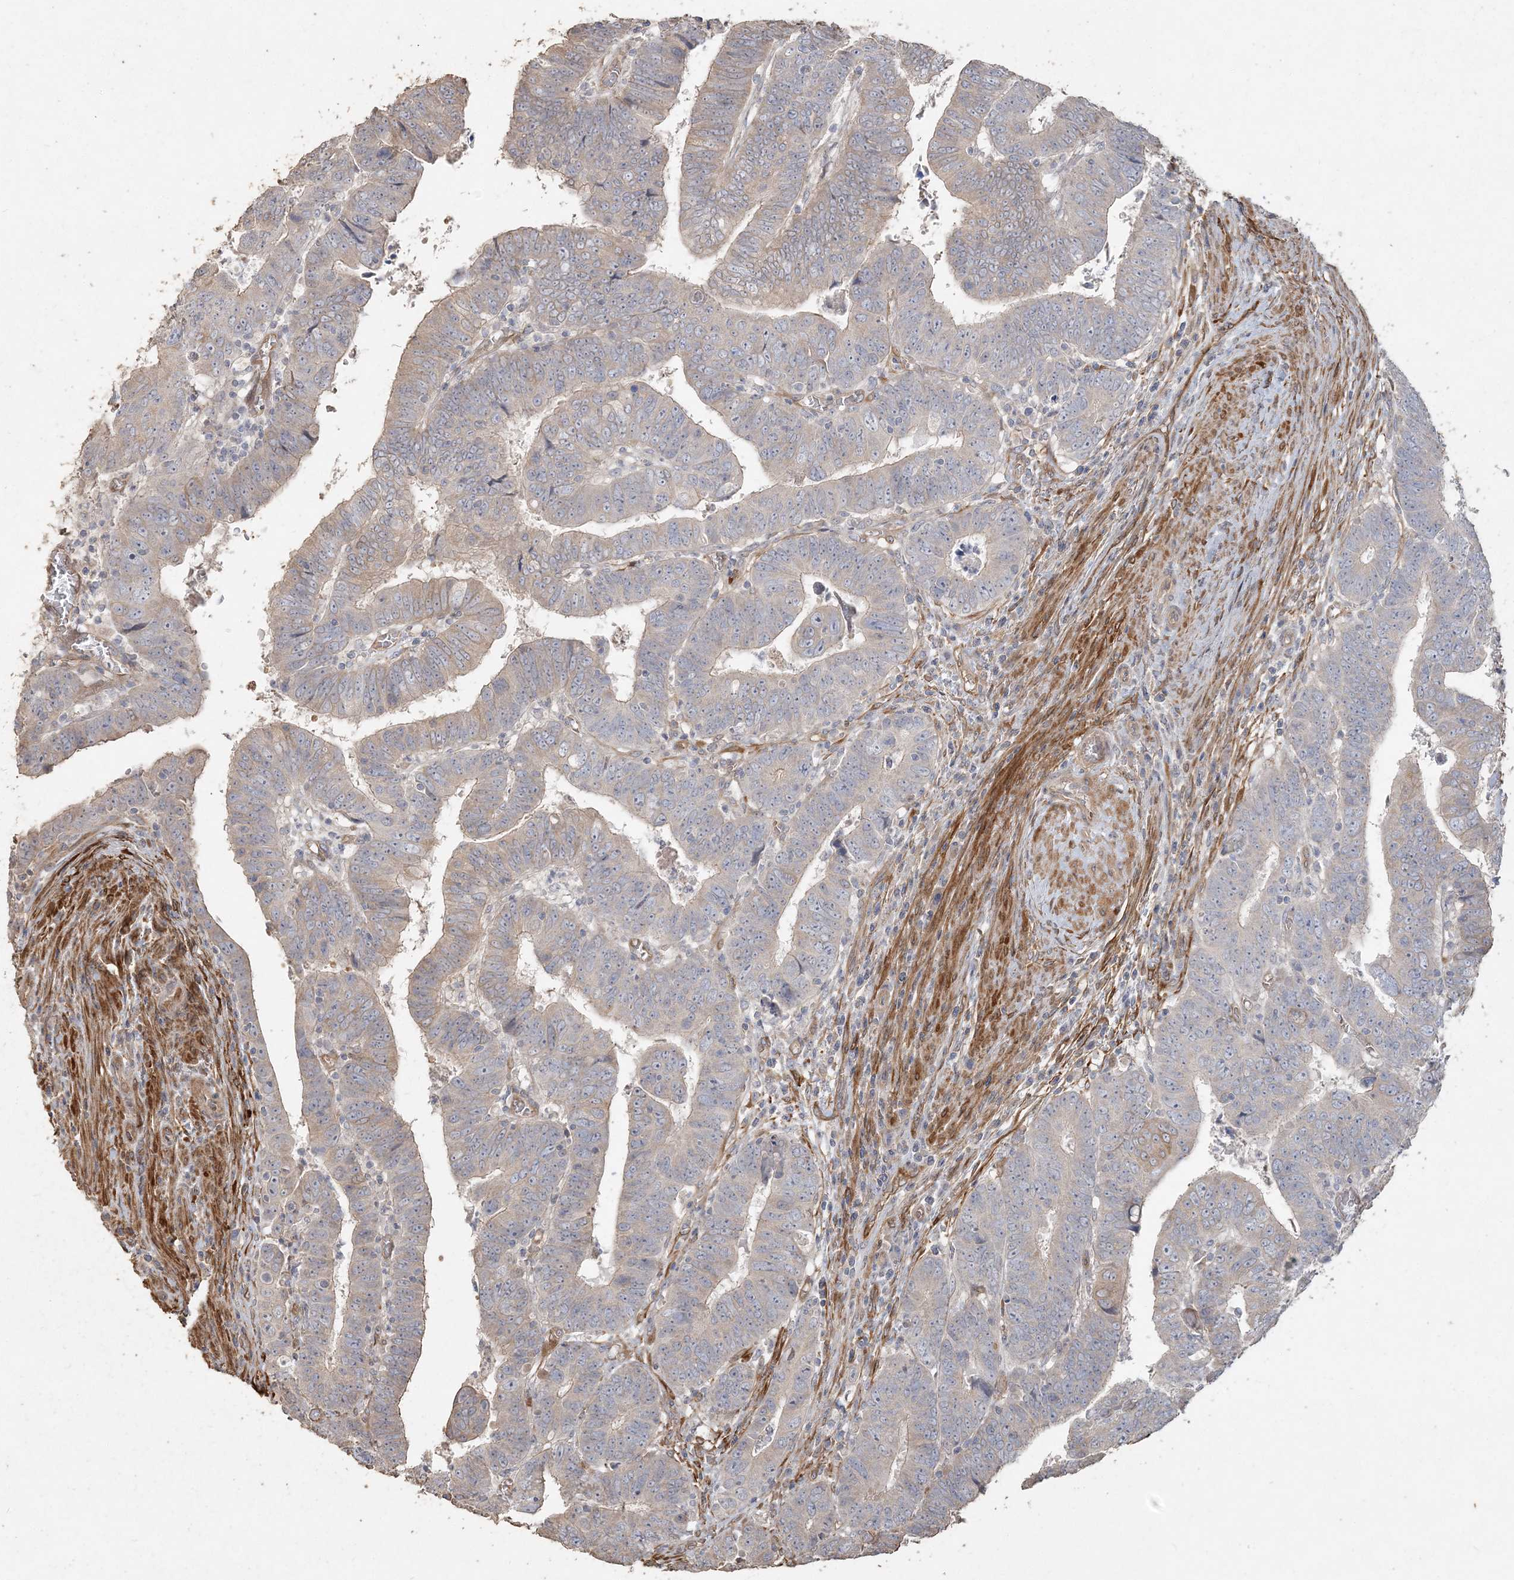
{"staining": {"intensity": "weak", "quantity": "<25%", "location": "cytoplasmic/membranous"}, "tissue": "colorectal cancer", "cell_type": "Tumor cells", "image_type": "cancer", "snomed": [{"axis": "morphology", "description": "Normal tissue, NOS"}, {"axis": "morphology", "description": "Adenocarcinoma, NOS"}, {"axis": "topography", "description": "Rectum"}], "caption": "Protein analysis of adenocarcinoma (colorectal) exhibits no significant positivity in tumor cells. (DAB IHC with hematoxylin counter stain).", "gene": "RNF145", "patient": {"sex": "female", "age": 65}}